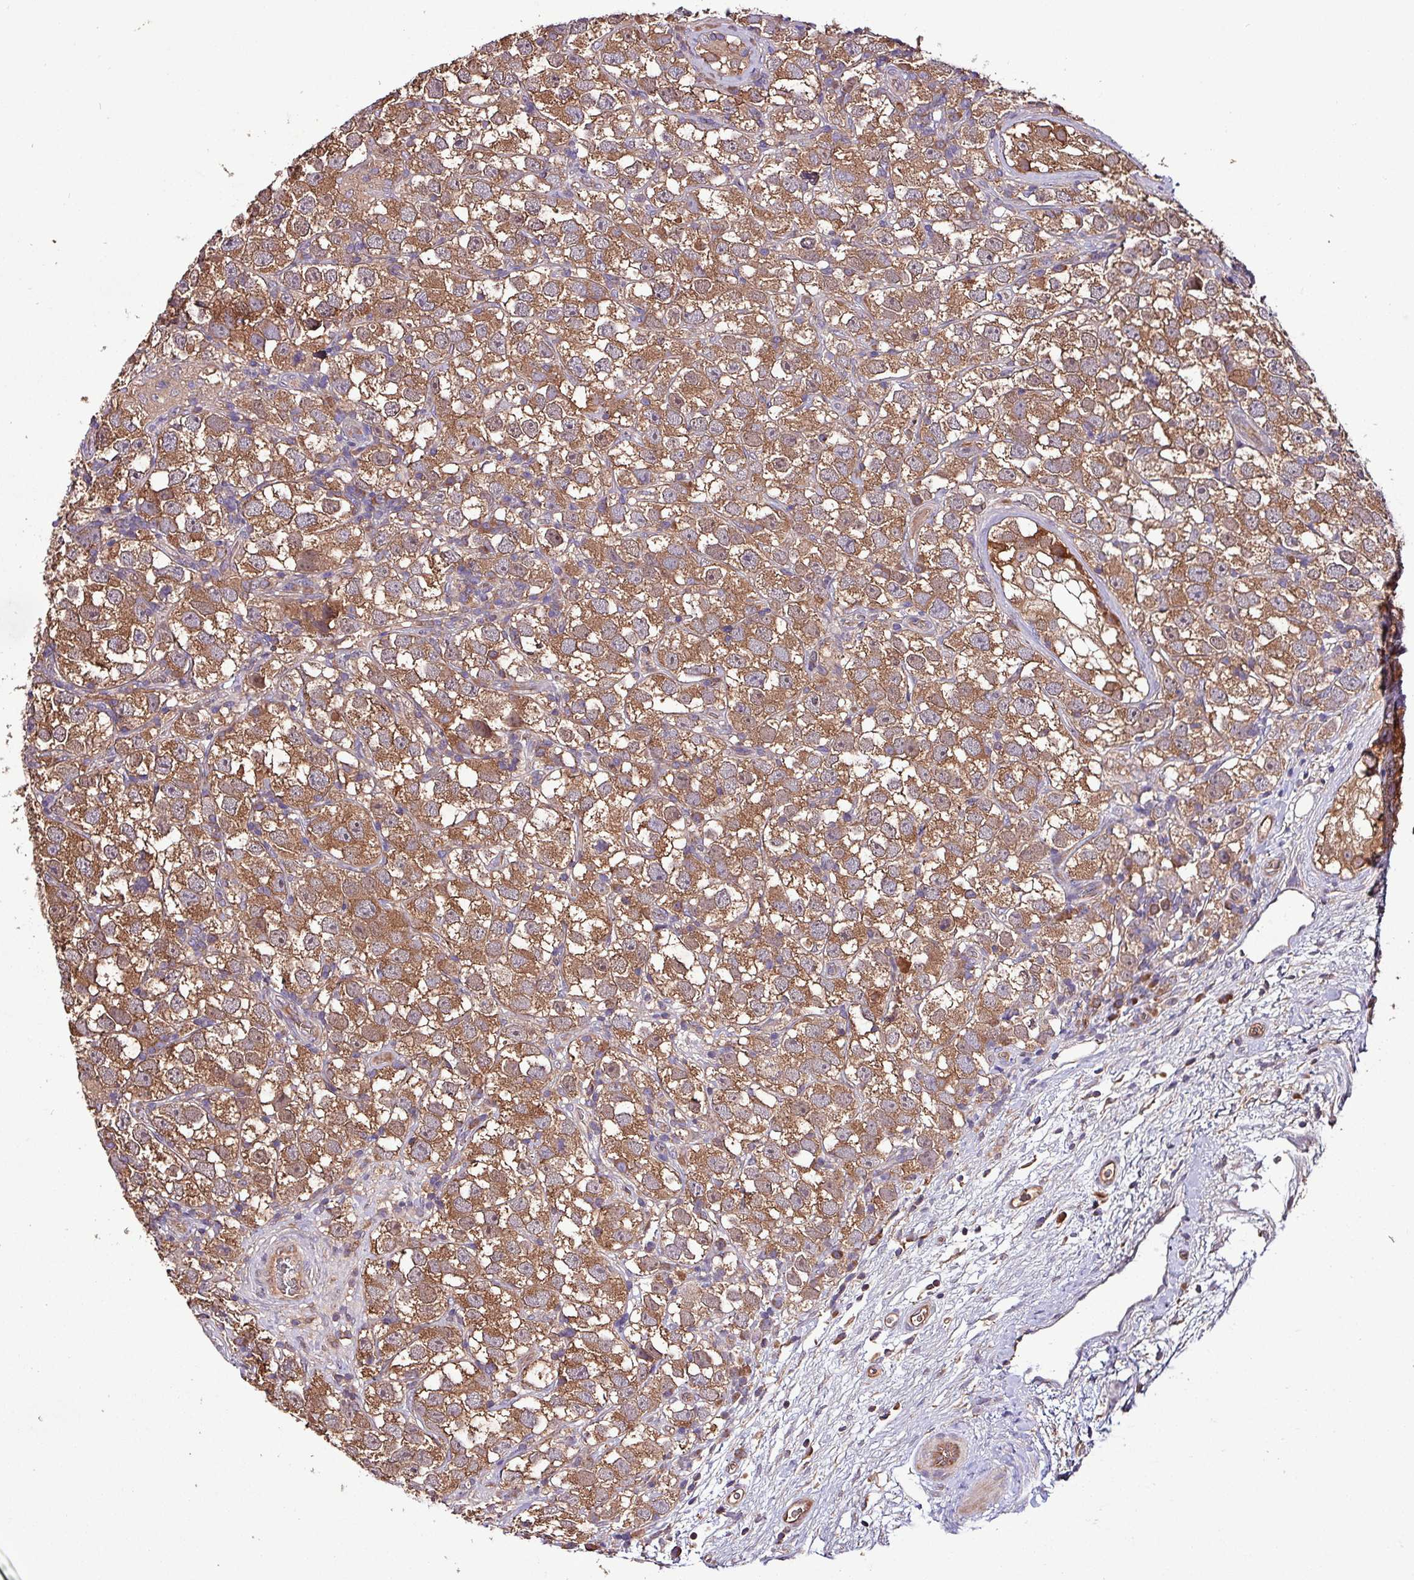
{"staining": {"intensity": "moderate", "quantity": ">75%", "location": "cytoplasmic/membranous"}, "tissue": "testis cancer", "cell_type": "Tumor cells", "image_type": "cancer", "snomed": [{"axis": "morphology", "description": "Seminoma, NOS"}, {"axis": "topography", "description": "Testis"}], "caption": "A micrograph showing moderate cytoplasmic/membranous staining in about >75% of tumor cells in testis cancer, as visualized by brown immunohistochemical staining.", "gene": "PAFAH1B2", "patient": {"sex": "male", "age": 26}}